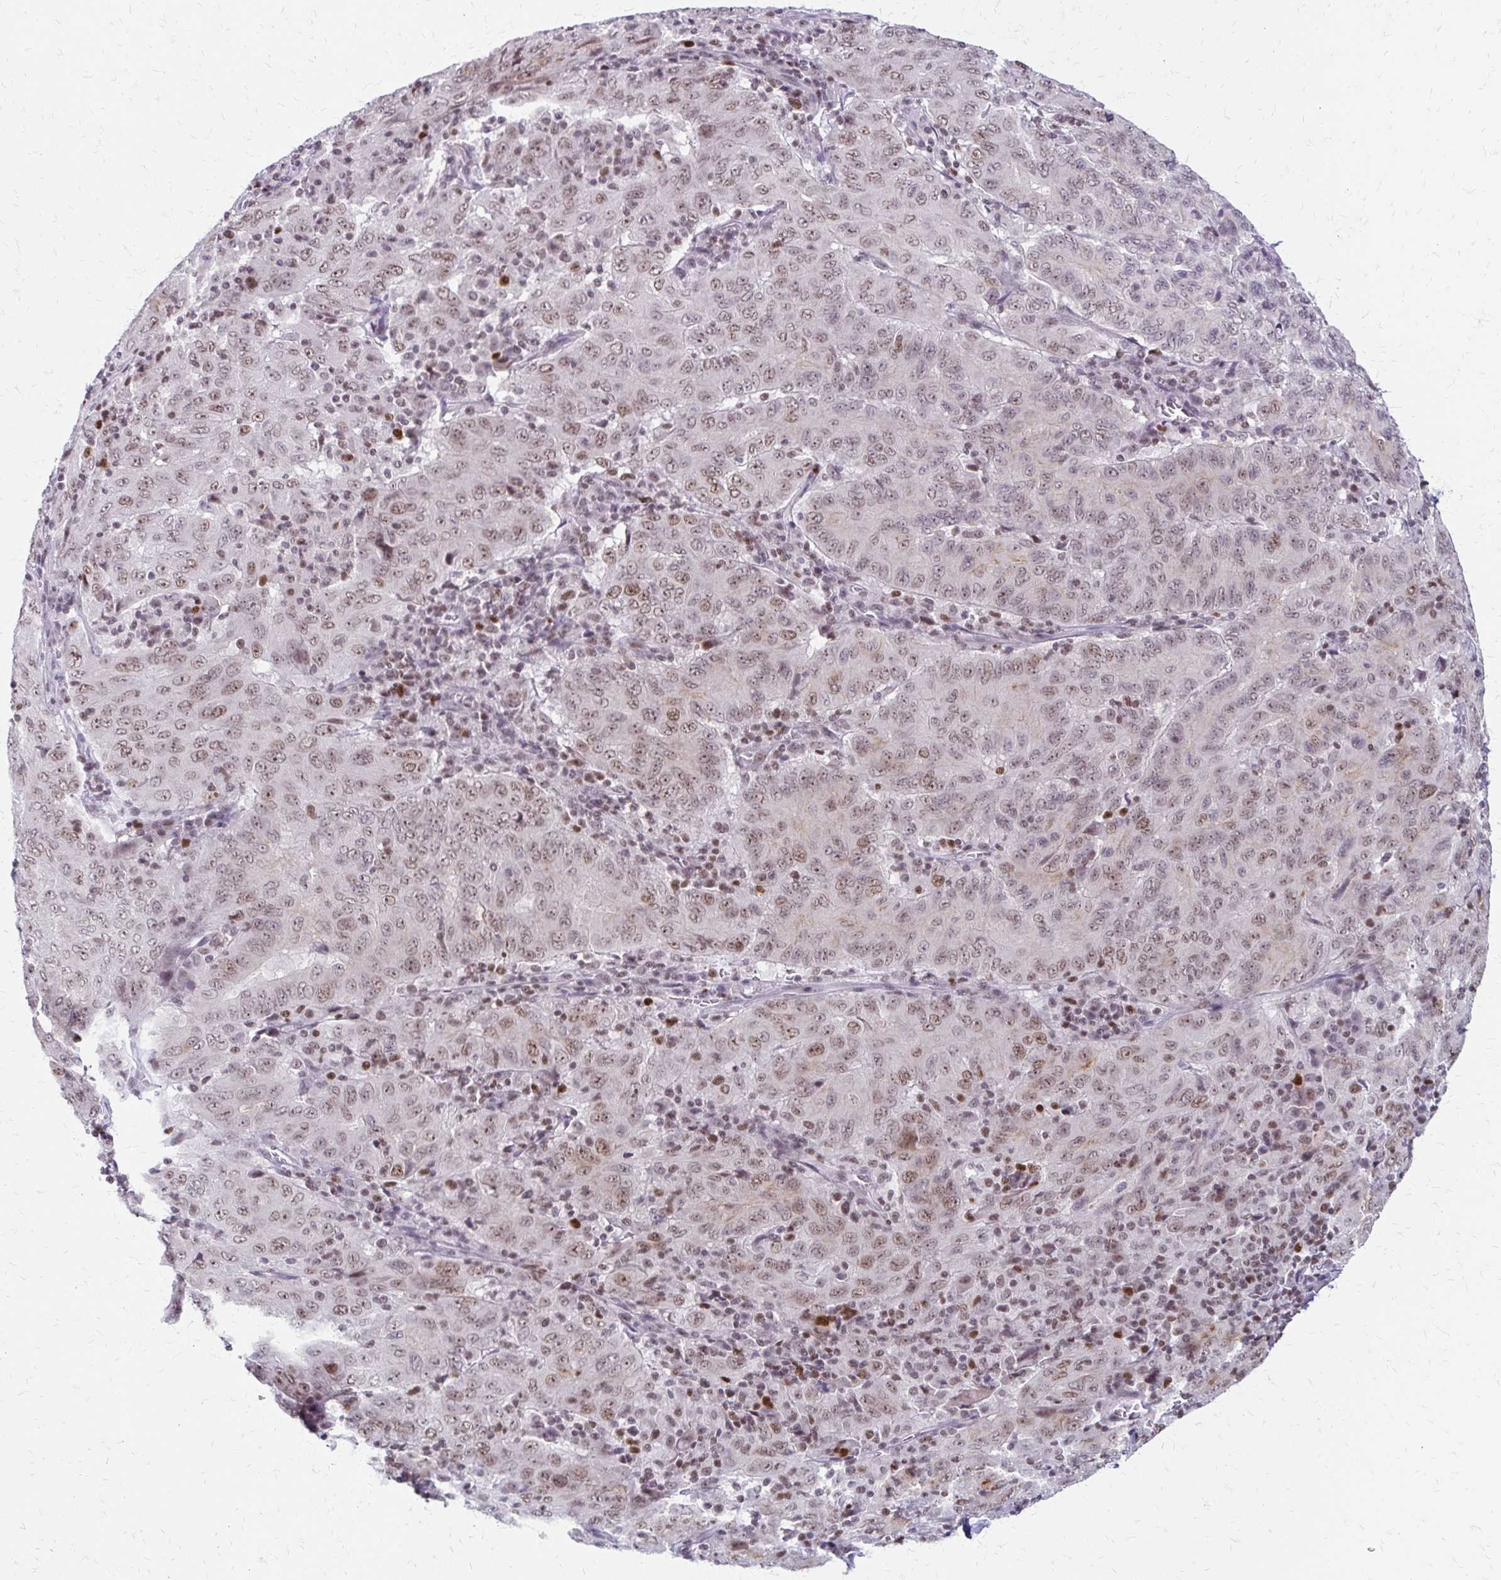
{"staining": {"intensity": "moderate", "quantity": ">75%", "location": "cytoplasmic/membranous,nuclear"}, "tissue": "pancreatic cancer", "cell_type": "Tumor cells", "image_type": "cancer", "snomed": [{"axis": "morphology", "description": "Adenocarcinoma, NOS"}, {"axis": "topography", "description": "Pancreas"}], "caption": "This photomicrograph shows IHC staining of adenocarcinoma (pancreatic), with medium moderate cytoplasmic/membranous and nuclear expression in approximately >75% of tumor cells.", "gene": "EED", "patient": {"sex": "male", "age": 63}}